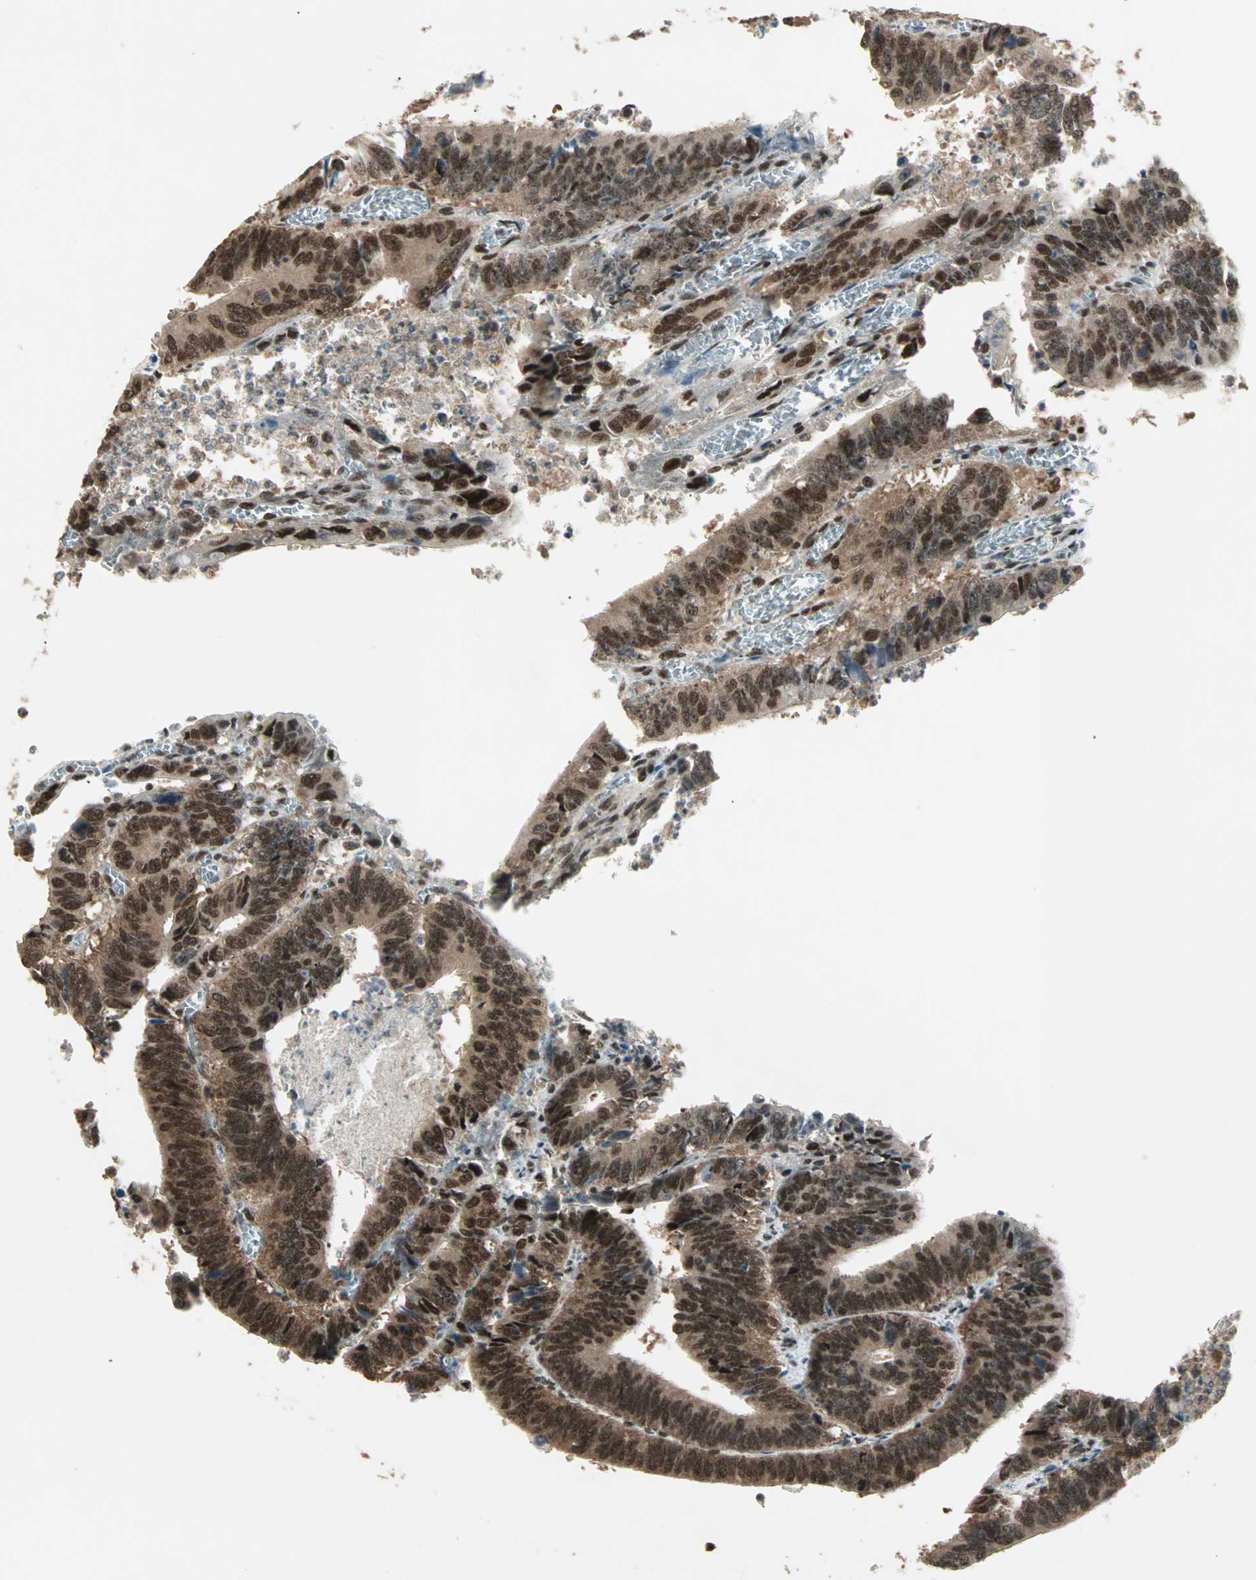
{"staining": {"intensity": "strong", "quantity": ">75%", "location": "cytoplasmic/membranous,nuclear"}, "tissue": "colorectal cancer", "cell_type": "Tumor cells", "image_type": "cancer", "snomed": [{"axis": "morphology", "description": "Adenocarcinoma, NOS"}, {"axis": "topography", "description": "Colon"}], "caption": "The immunohistochemical stain labels strong cytoplasmic/membranous and nuclear staining in tumor cells of adenocarcinoma (colorectal) tissue.", "gene": "ZNF44", "patient": {"sex": "male", "age": 72}}